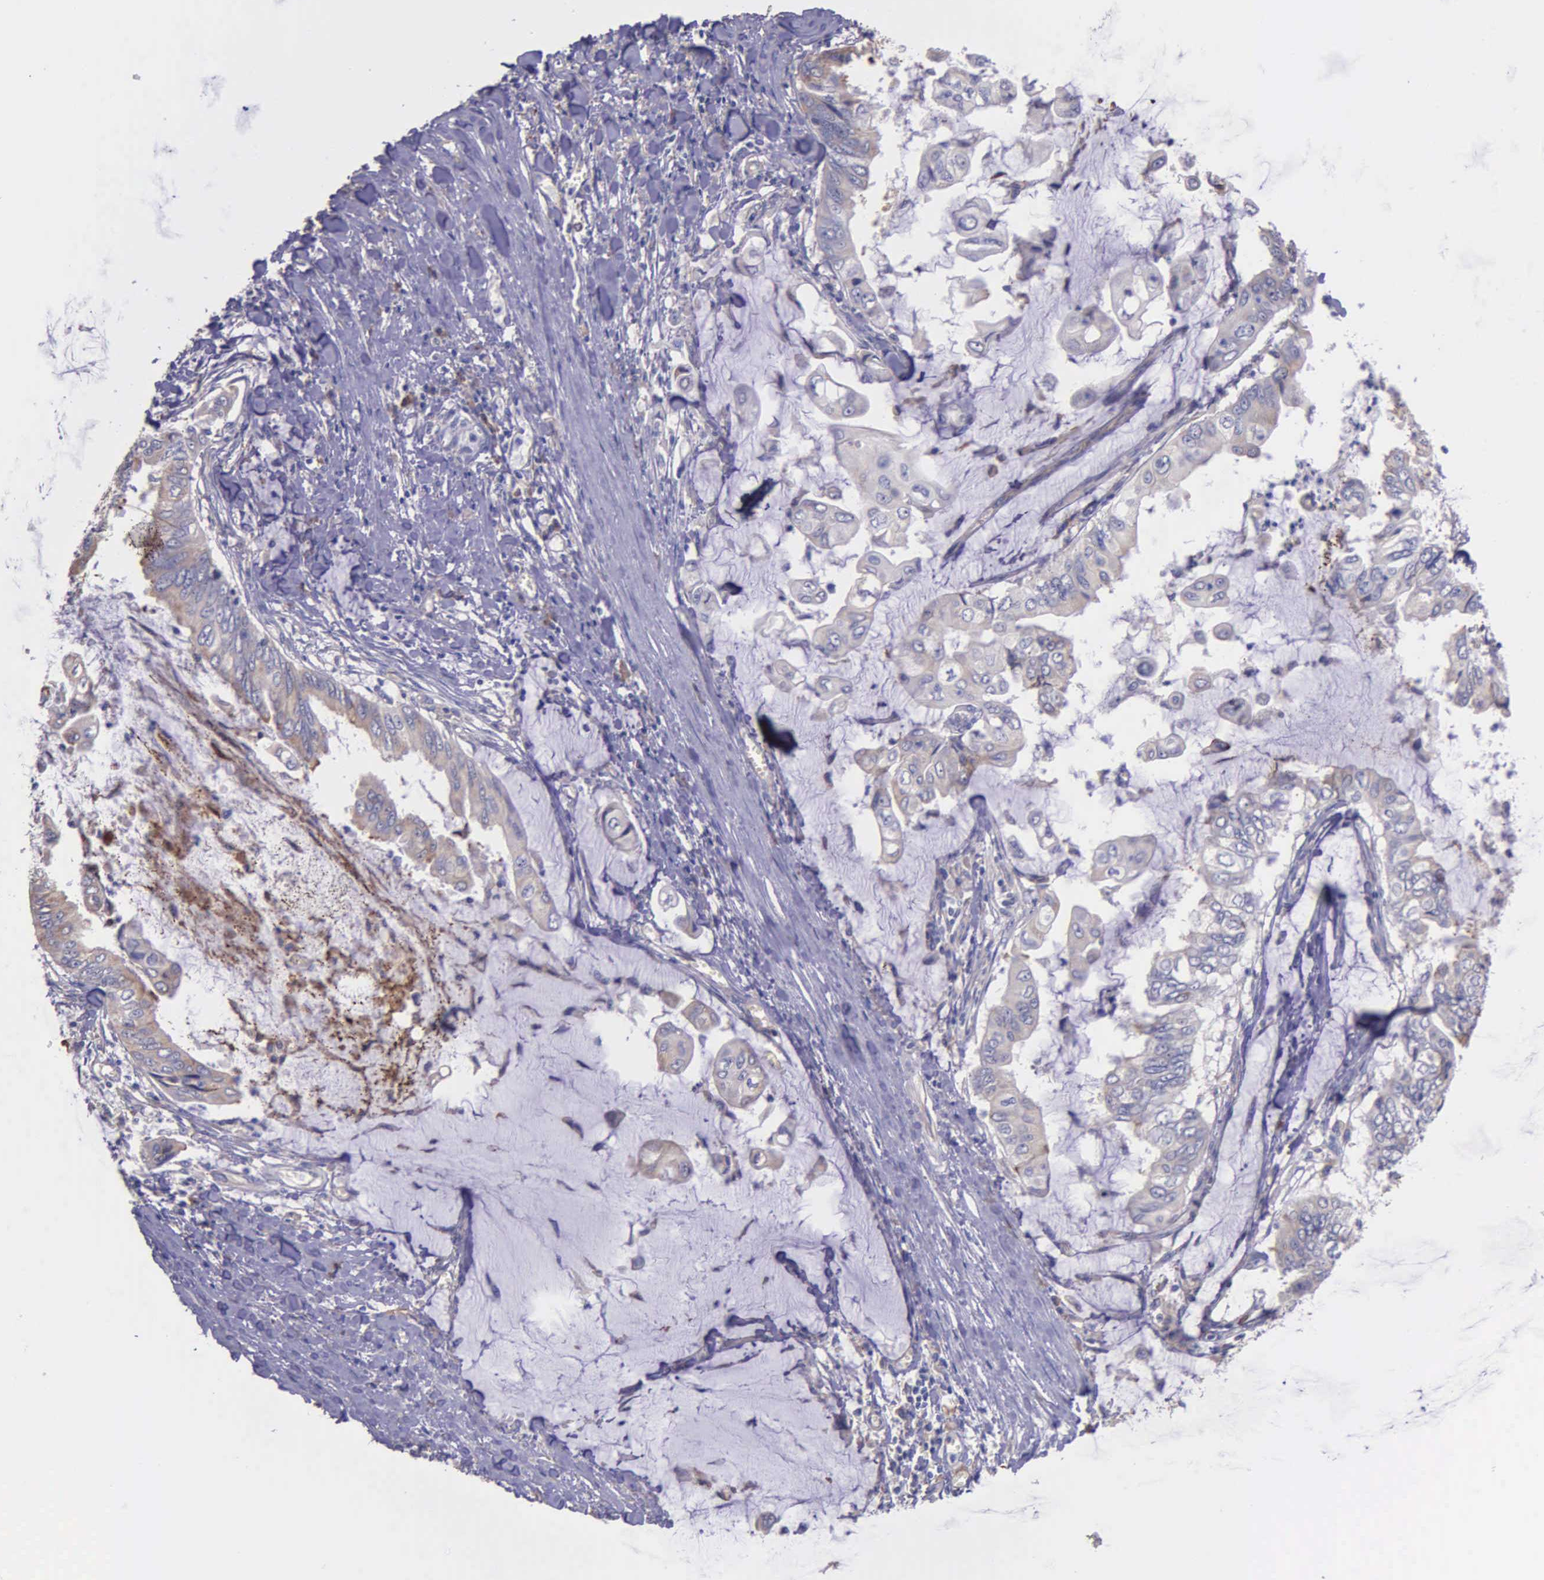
{"staining": {"intensity": "weak", "quantity": ">75%", "location": "cytoplasmic/membranous"}, "tissue": "stomach cancer", "cell_type": "Tumor cells", "image_type": "cancer", "snomed": [{"axis": "morphology", "description": "Adenocarcinoma, NOS"}, {"axis": "topography", "description": "Stomach, upper"}], "caption": "Human adenocarcinoma (stomach) stained for a protein (brown) shows weak cytoplasmic/membranous positive expression in approximately >75% of tumor cells.", "gene": "ZC3H12B", "patient": {"sex": "male", "age": 80}}